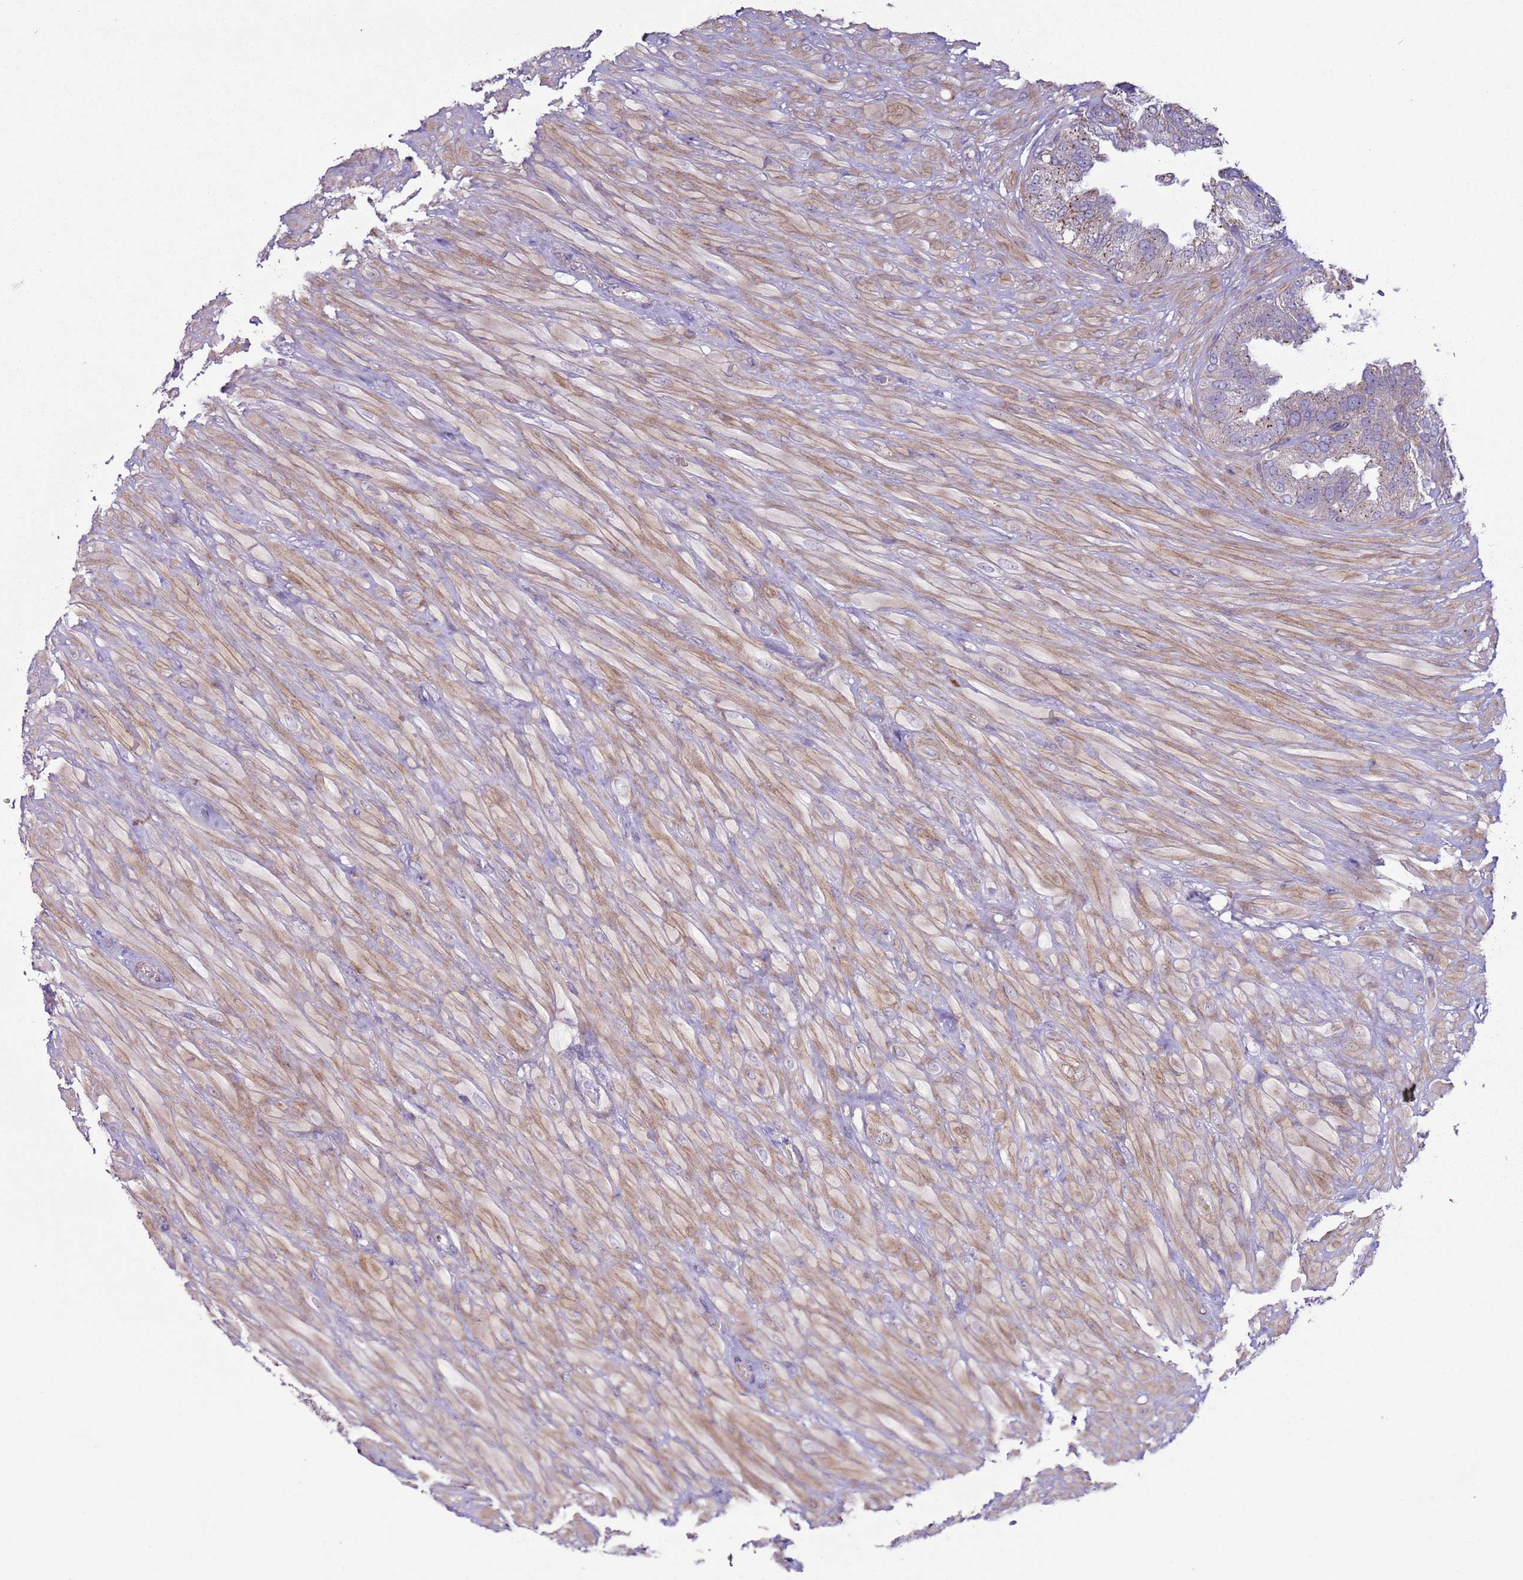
{"staining": {"intensity": "moderate", "quantity": "<25%", "location": "cytoplasmic/membranous"}, "tissue": "seminal vesicle", "cell_type": "Glandular cells", "image_type": "normal", "snomed": [{"axis": "morphology", "description": "Normal tissue, NOS"}, {"axis": "topography", "description": "Seminal veicle"}, {"axis": "topography", "description": "Peripheral nerve tissue"}], "caption": "Seminal vesicle stained with DAB (3,3'-diaminobenzidine) IHC displays low levels of moderate cytoplasmic/membranous positivity in about <25% of glandular cells. (DAB (3,3'-diaminobenzidine) IHC with brightfield microscopy, high magnification).", "gene": "HEATR1", "patient": {"sex": "male", "age": 63}}